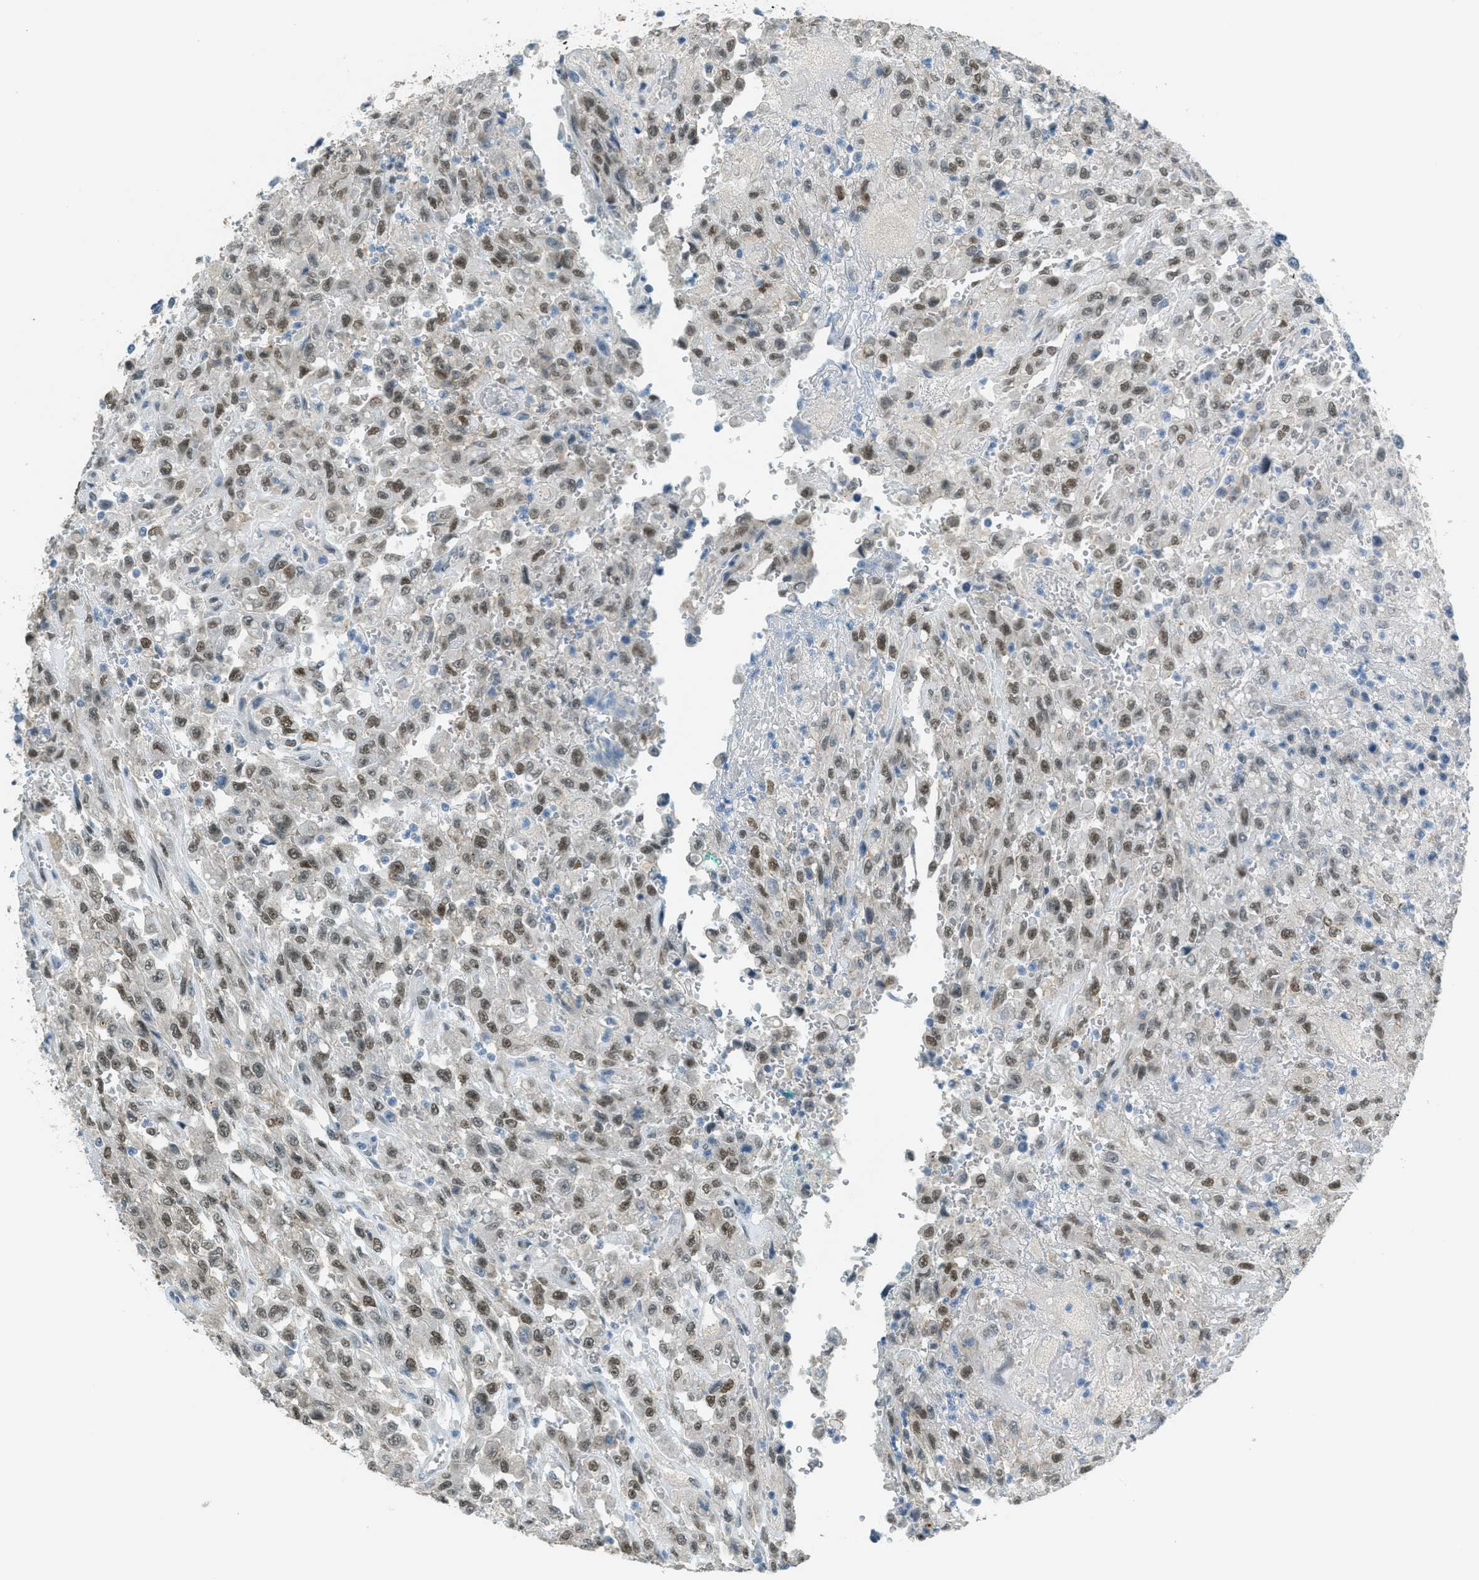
{"staining": {"intensity": "moderate", "quantity": ">75%", "location": "nuclear"}, "tissue": "urothelial cancer", "cell_type": "Tumor cells", "image_type": "cancer", "snomed": [{"axis": "morphology", "description": "Urothelial carcinoma, High grade"}, {"axis": "topography", "description": "Urinary bladder"}], "caption": "Protein staining of urothelial carcinoma (high-grade) tissue shows moderate nuclear positivity in approximately >75% of tumor cells. The protein is shown in brown color, while the nuclei are stained blue.", "gene": "TCF3", "patient": {"sex": "male", "age": 46}}